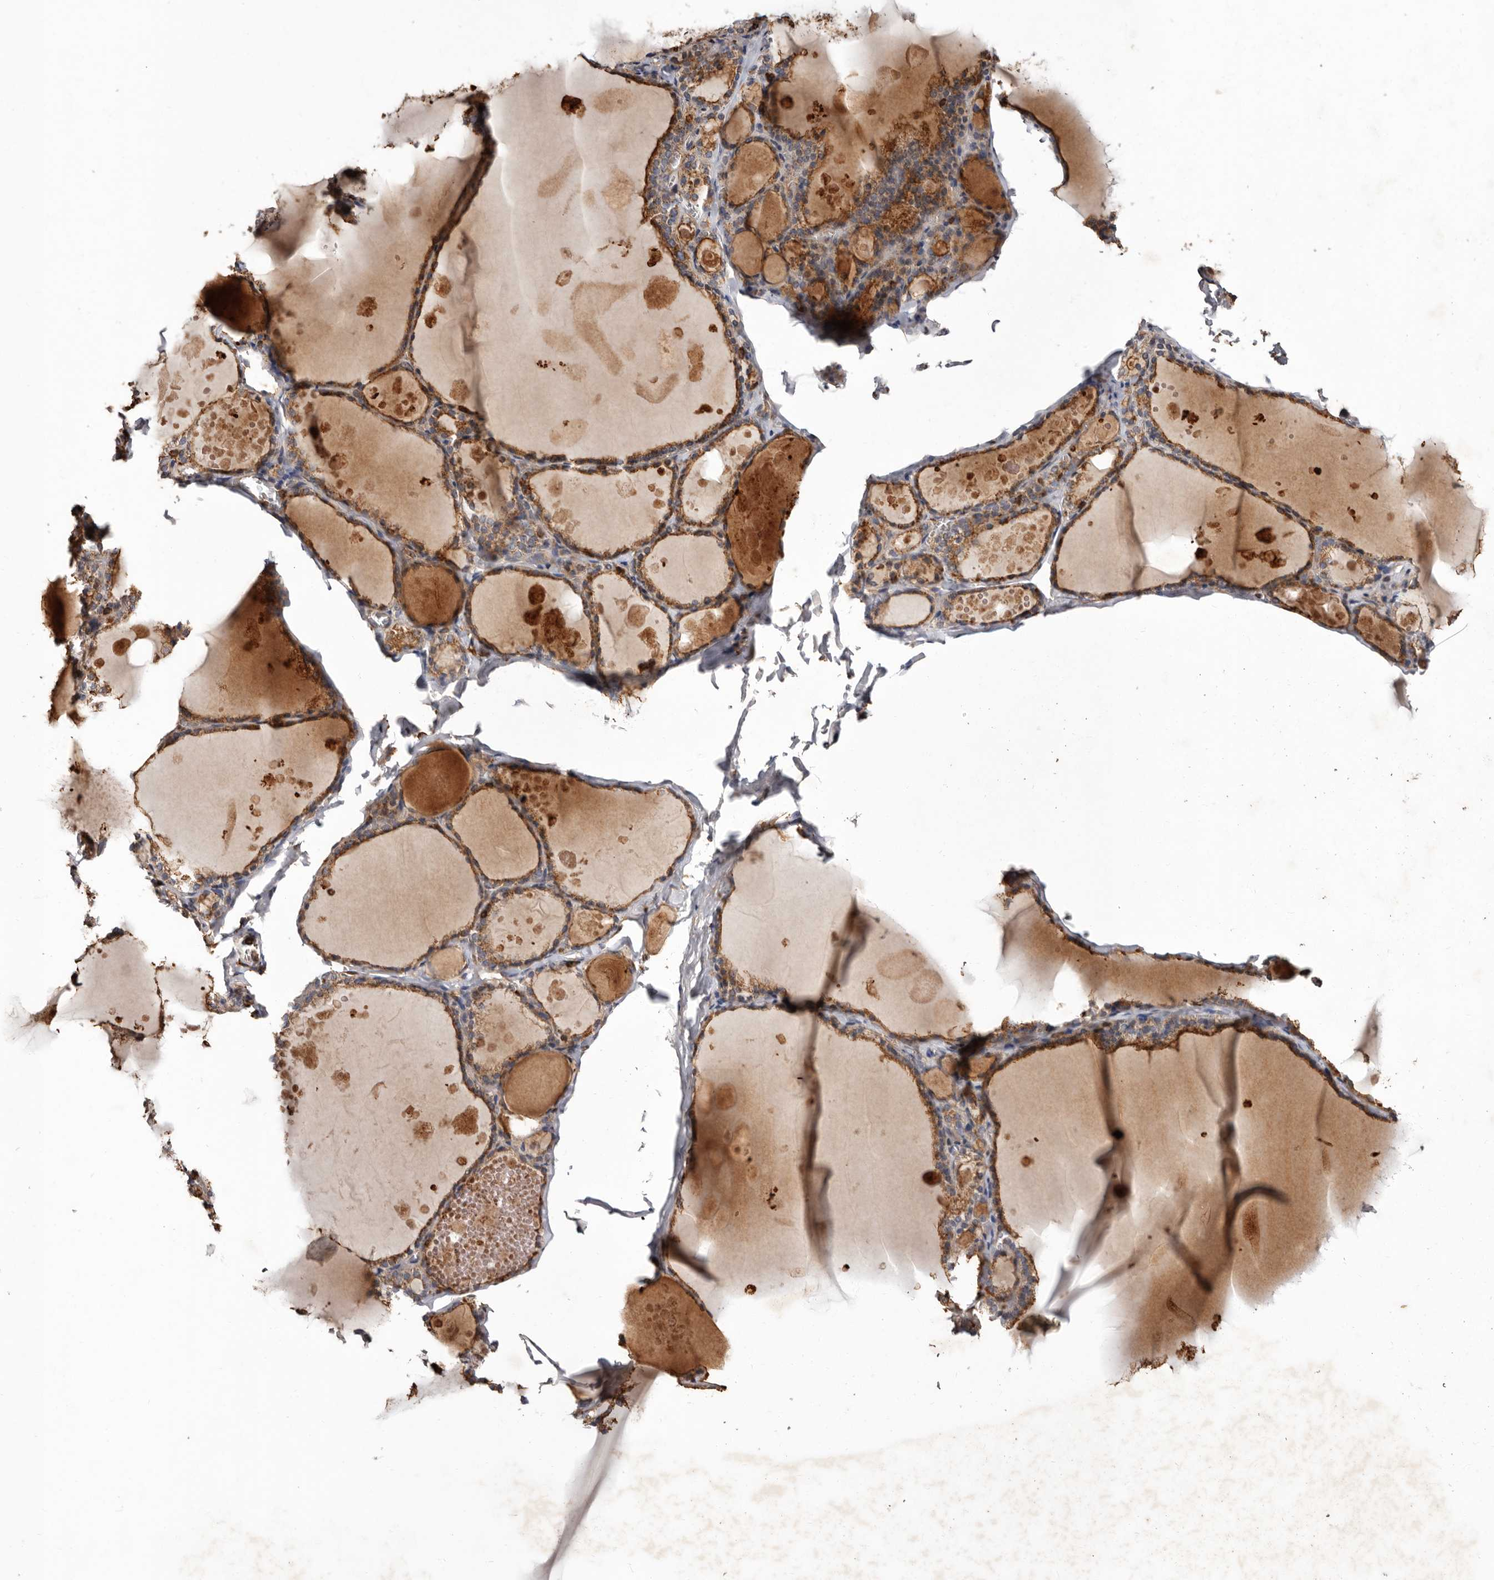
{"staining": {"intensity": "moderate", "quantity": ">75%", "location": "cytoplasmic/membranous"}, "tissue": "thyroid gland", "cell_type": "Glandular cells", "image_type": "normal", "snomed": [{"axis": "morphology", "description": "Normal tissue, NOS"}, {"axis": "topography", "description": "Thyroid gland"}], "caption": "The histopathology image reveals staining of benign thyroid gland, revealing moderate cytoplasmic/membranous protein staining (brown color) within glandular cells.", "gene": "COQ8B", "patient": {"sex": "male", "age": 56}}